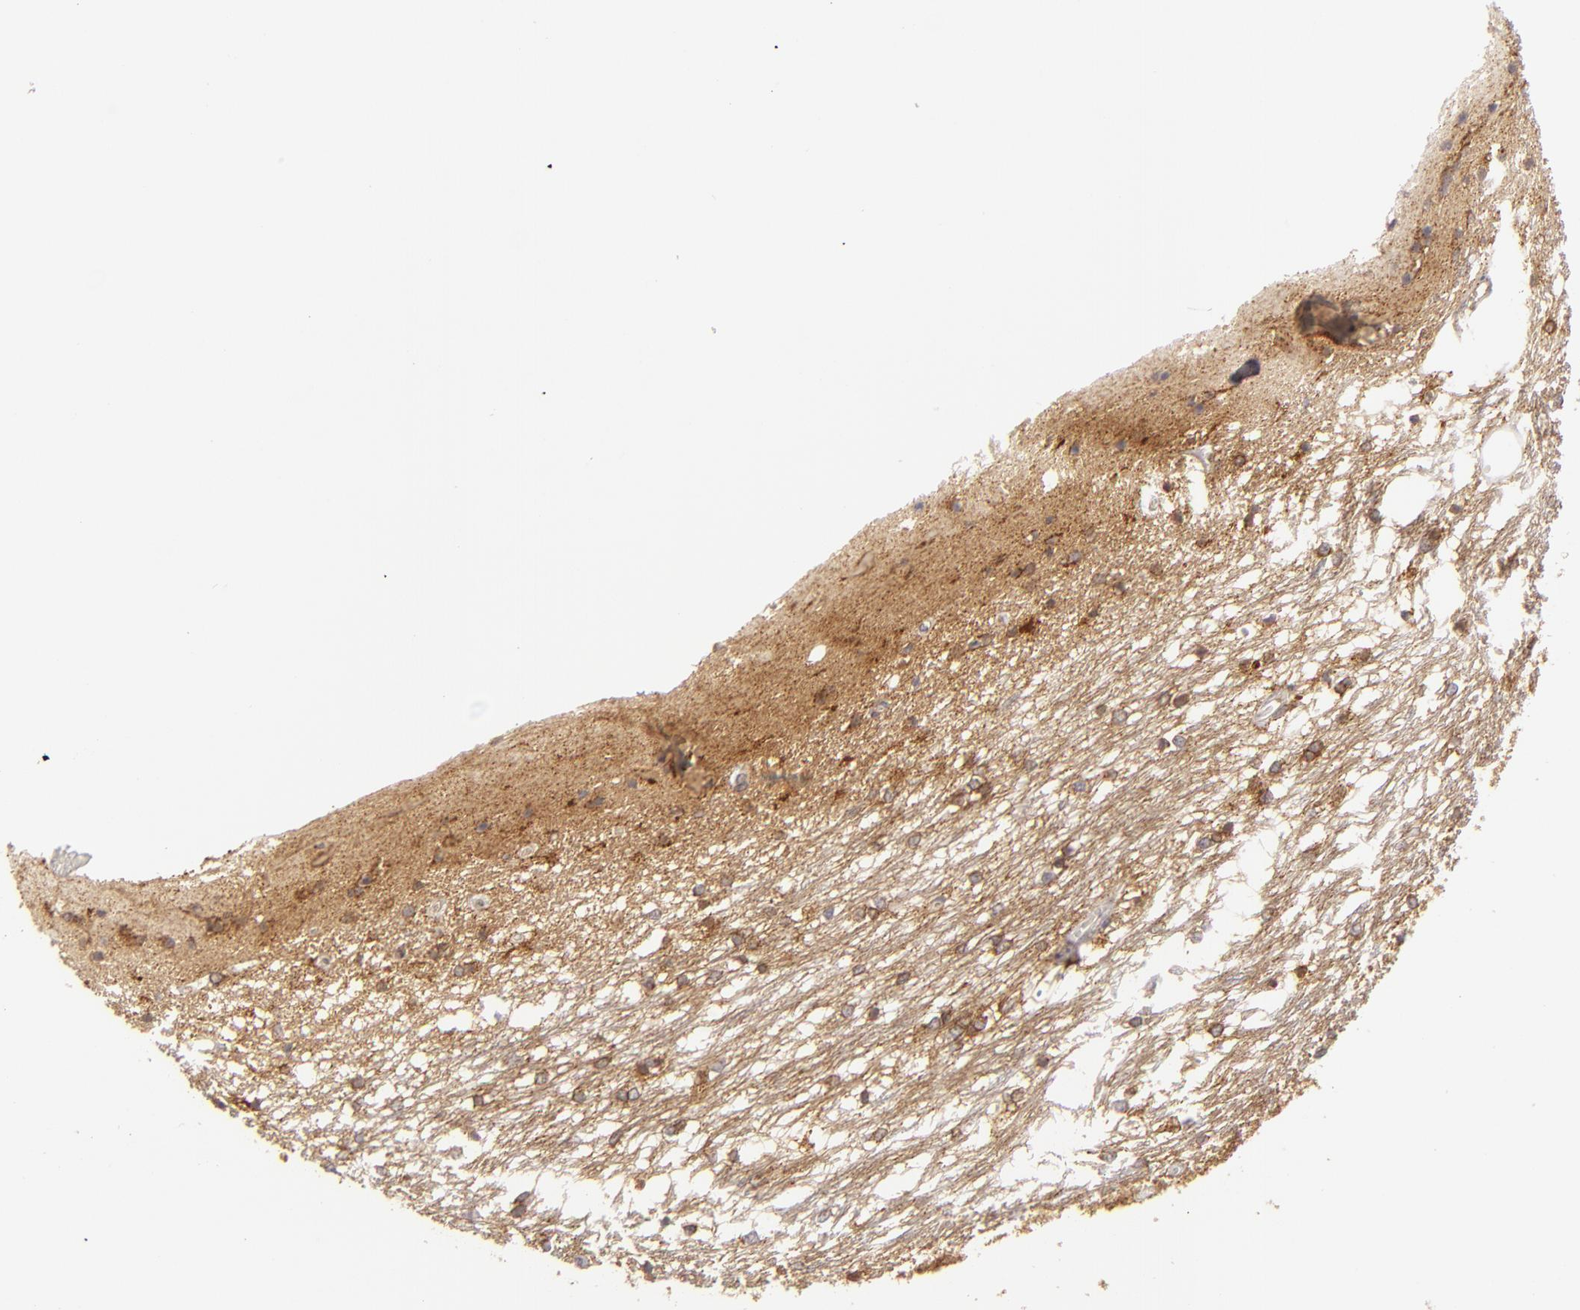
{"staining": {"intensity": "weak", "quantity": "<25%", "location": "nuclear"}, "tissue": "caudate", "cell_type": "Glial cells", "image_type": "normal", "snomed": [{"axis": "morphology", "description": "Normal tissue, NOS"}, {"axis": "topography", "description": "Lateral ventricle wall"}], "caption": "Glial cells are negative for brown protein staining in unremarkable caudate. (Brightfield microscopy of DAB (3,3'-diaminobenzidine) immunohistochemistry at high magnification).", "gene": "ALCAM", "patient": {"sex": "female", "age": 19}}